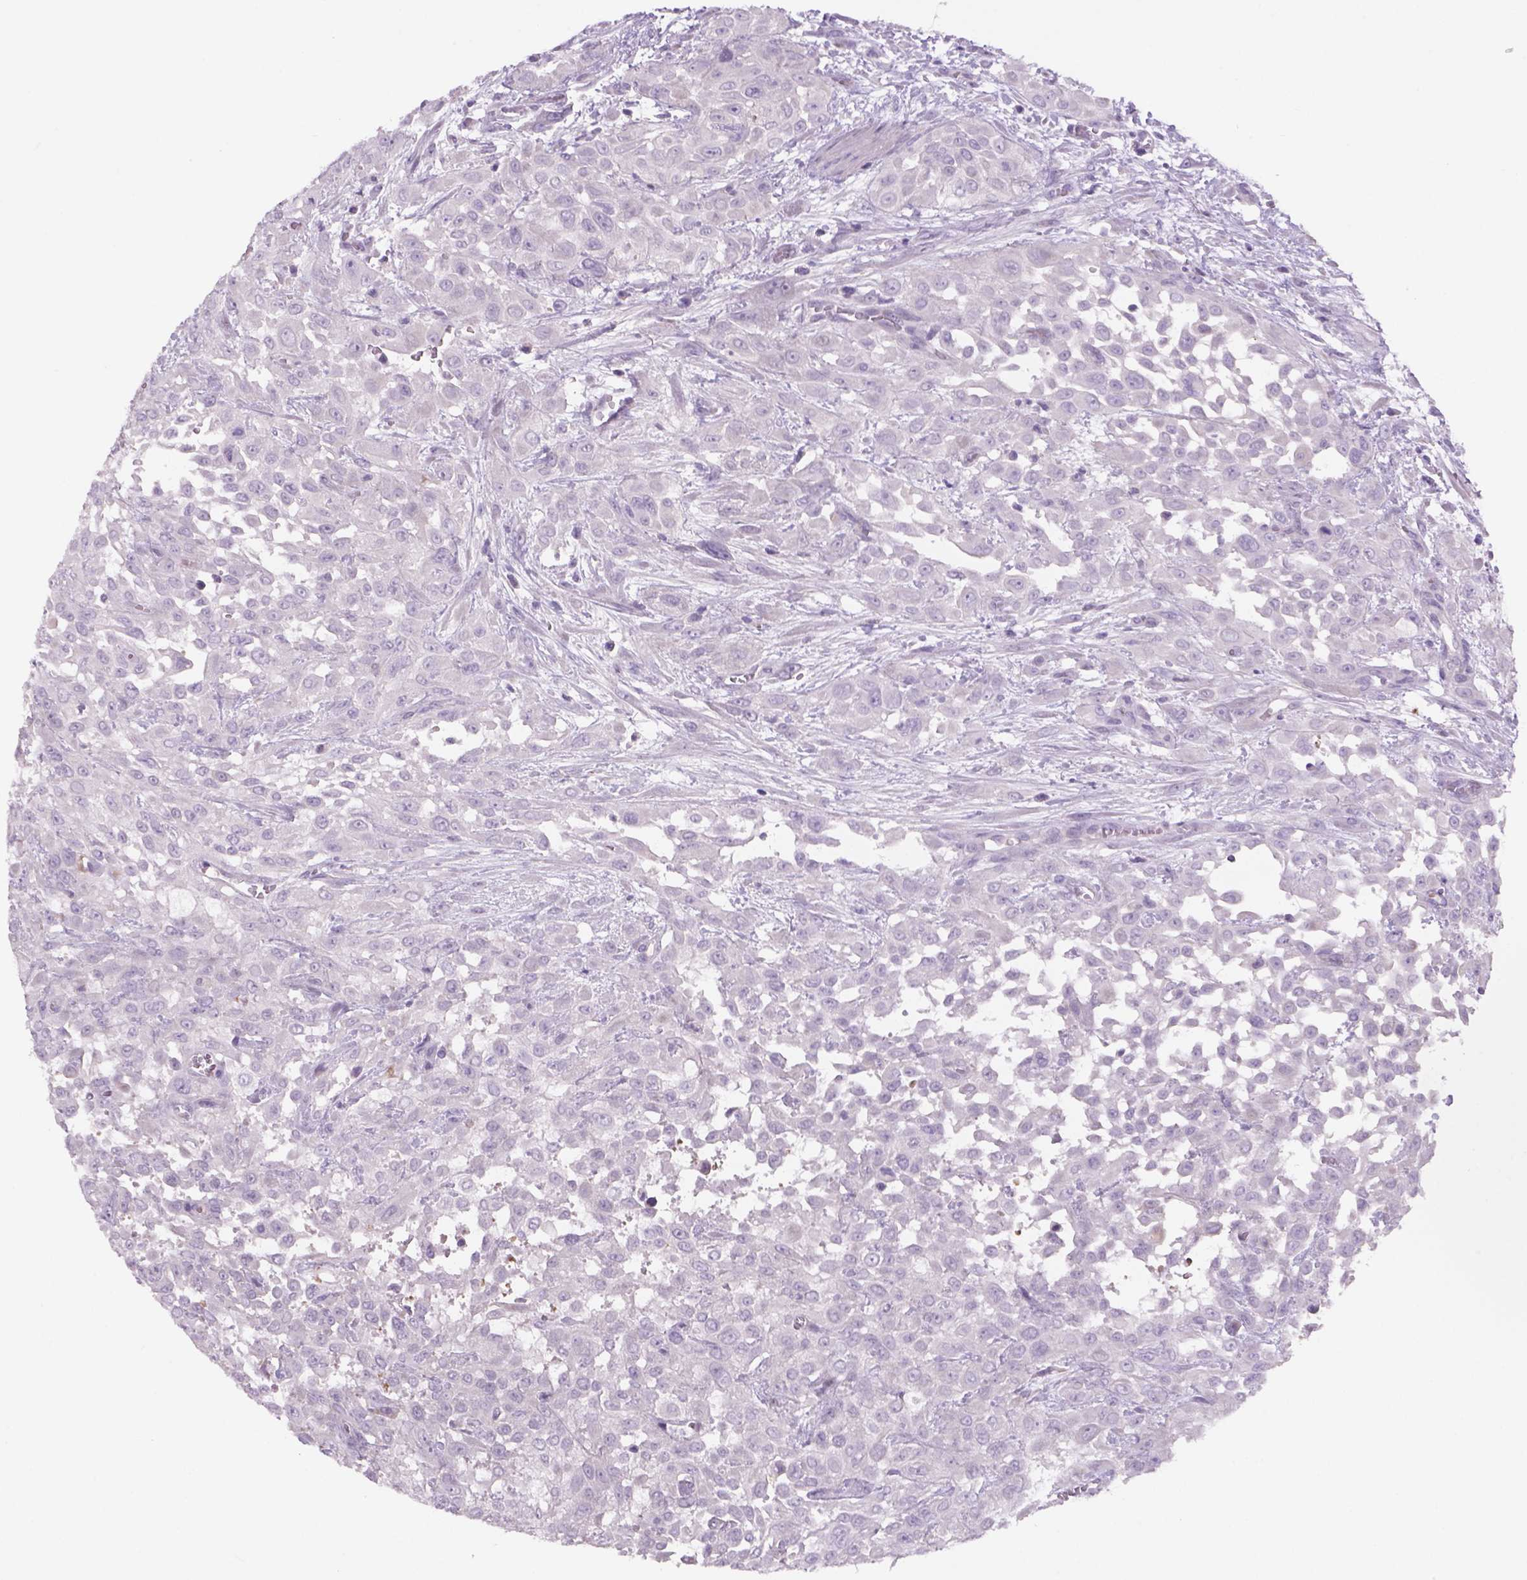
{"staining": {"intensity": "negative", "quantity": "none", "location": "none"}, "tissue": "urothelial cancer", "cell_type": "Tumor cells", "image_type": "cancer", "snomed": [{"axis": "morphology", "description": "Urothelial carcinoma, High grade"}, {"axis": "topography", "description": "Urinary bladder"}], "caption": "Urothelial cancer stained for a protein using immunohistochemistry shows no positivity tumor cells.", "gene": "ADGRV1", "patient": {"sex": "male", "age": 57}}